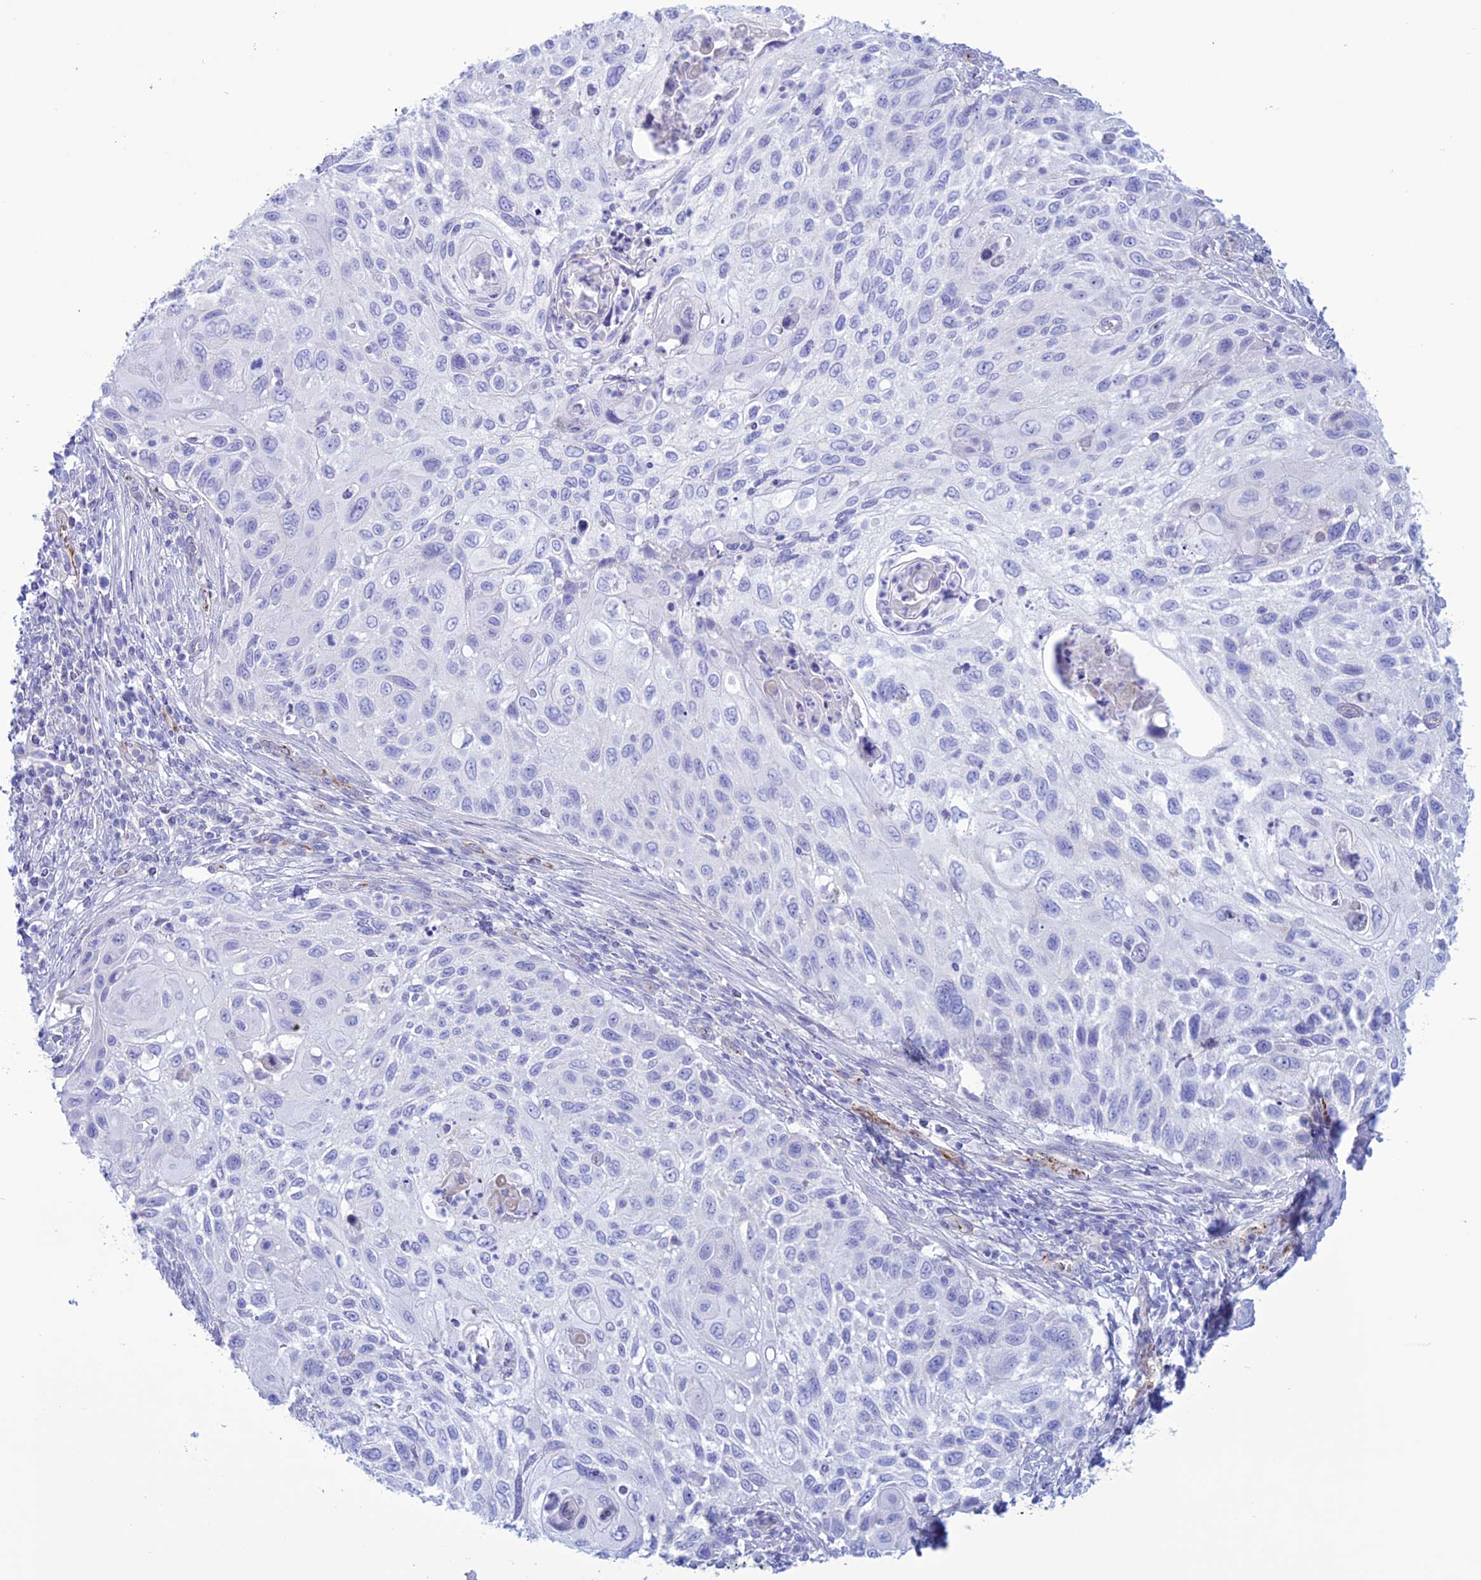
{"staining": {"intensity": "negative", "quantity": "none", "location": "none"}, "tissue": "cervical cancer", "cell_type": "Tumor cells", "image_type": "cancer", "snomed": [{"axis": "morphology", "description": "Squamous cell carcinoma, NOS"}, {"axis": "topography", "description": "Cervix"}], "caption": "This is an immunohistochemistry photomicrograph of cervical cancer. There is no positivity in tumor cells.", "gene": "CDC42EP5", "patient": {"sex": "female", "age": 70}}